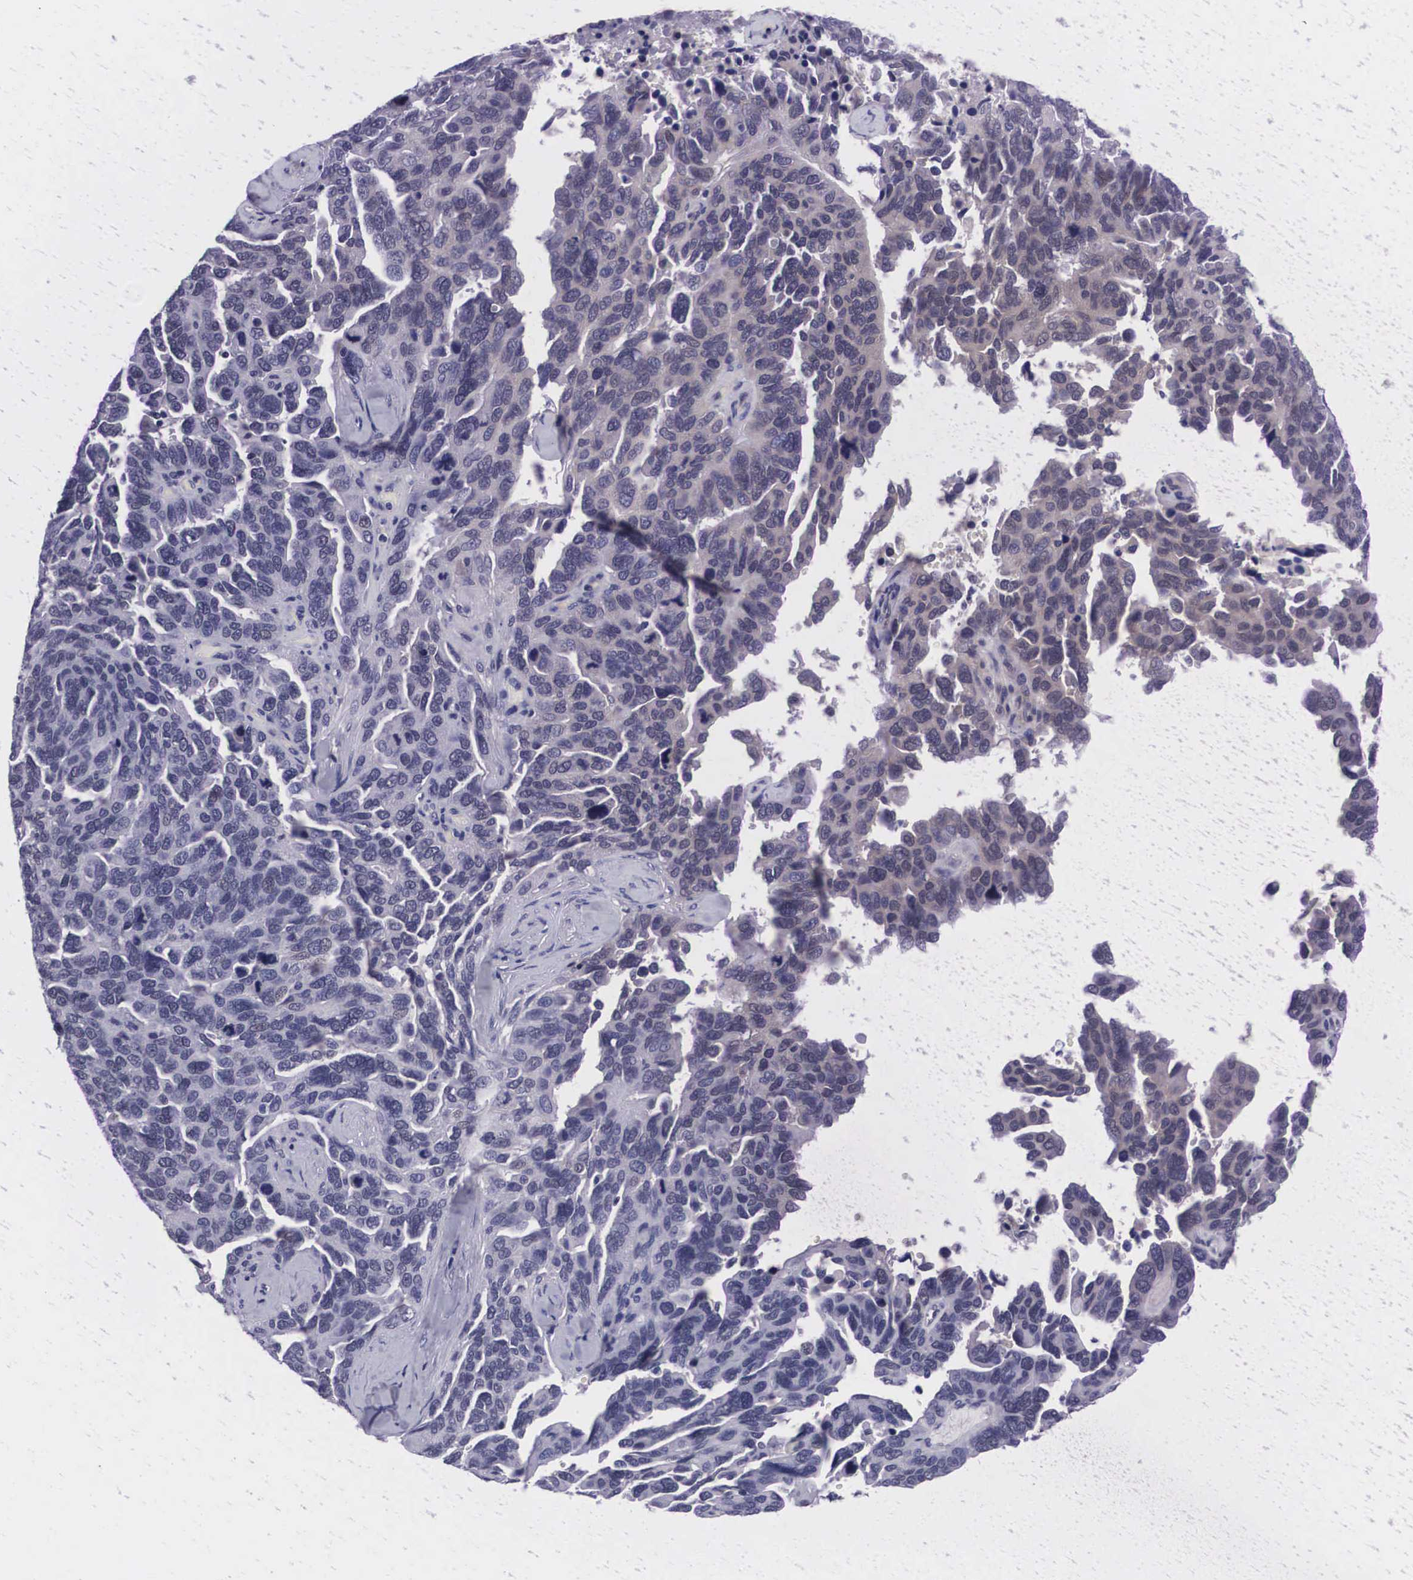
{"staining": {"intensity": "negative", "quantity": "none", "location": "none"}, "tissue": "ovarian cancer", "cell_type": "Tumor cells", "image_type": "cancer", "snomed": [{"axis": "morphology", "description": "Cystadenocarcinoma, serous, NOS"}, {"axis": "topography", "description": "Ovary"}], "caption": "This is an immunohistochemistry photomicrograph of ovarian cancer (serous cystadenocarcinoma). There is no positivity in tumor cells.", "gene": "C22orf31", "patient": {"sex": "female", "age": 64}}